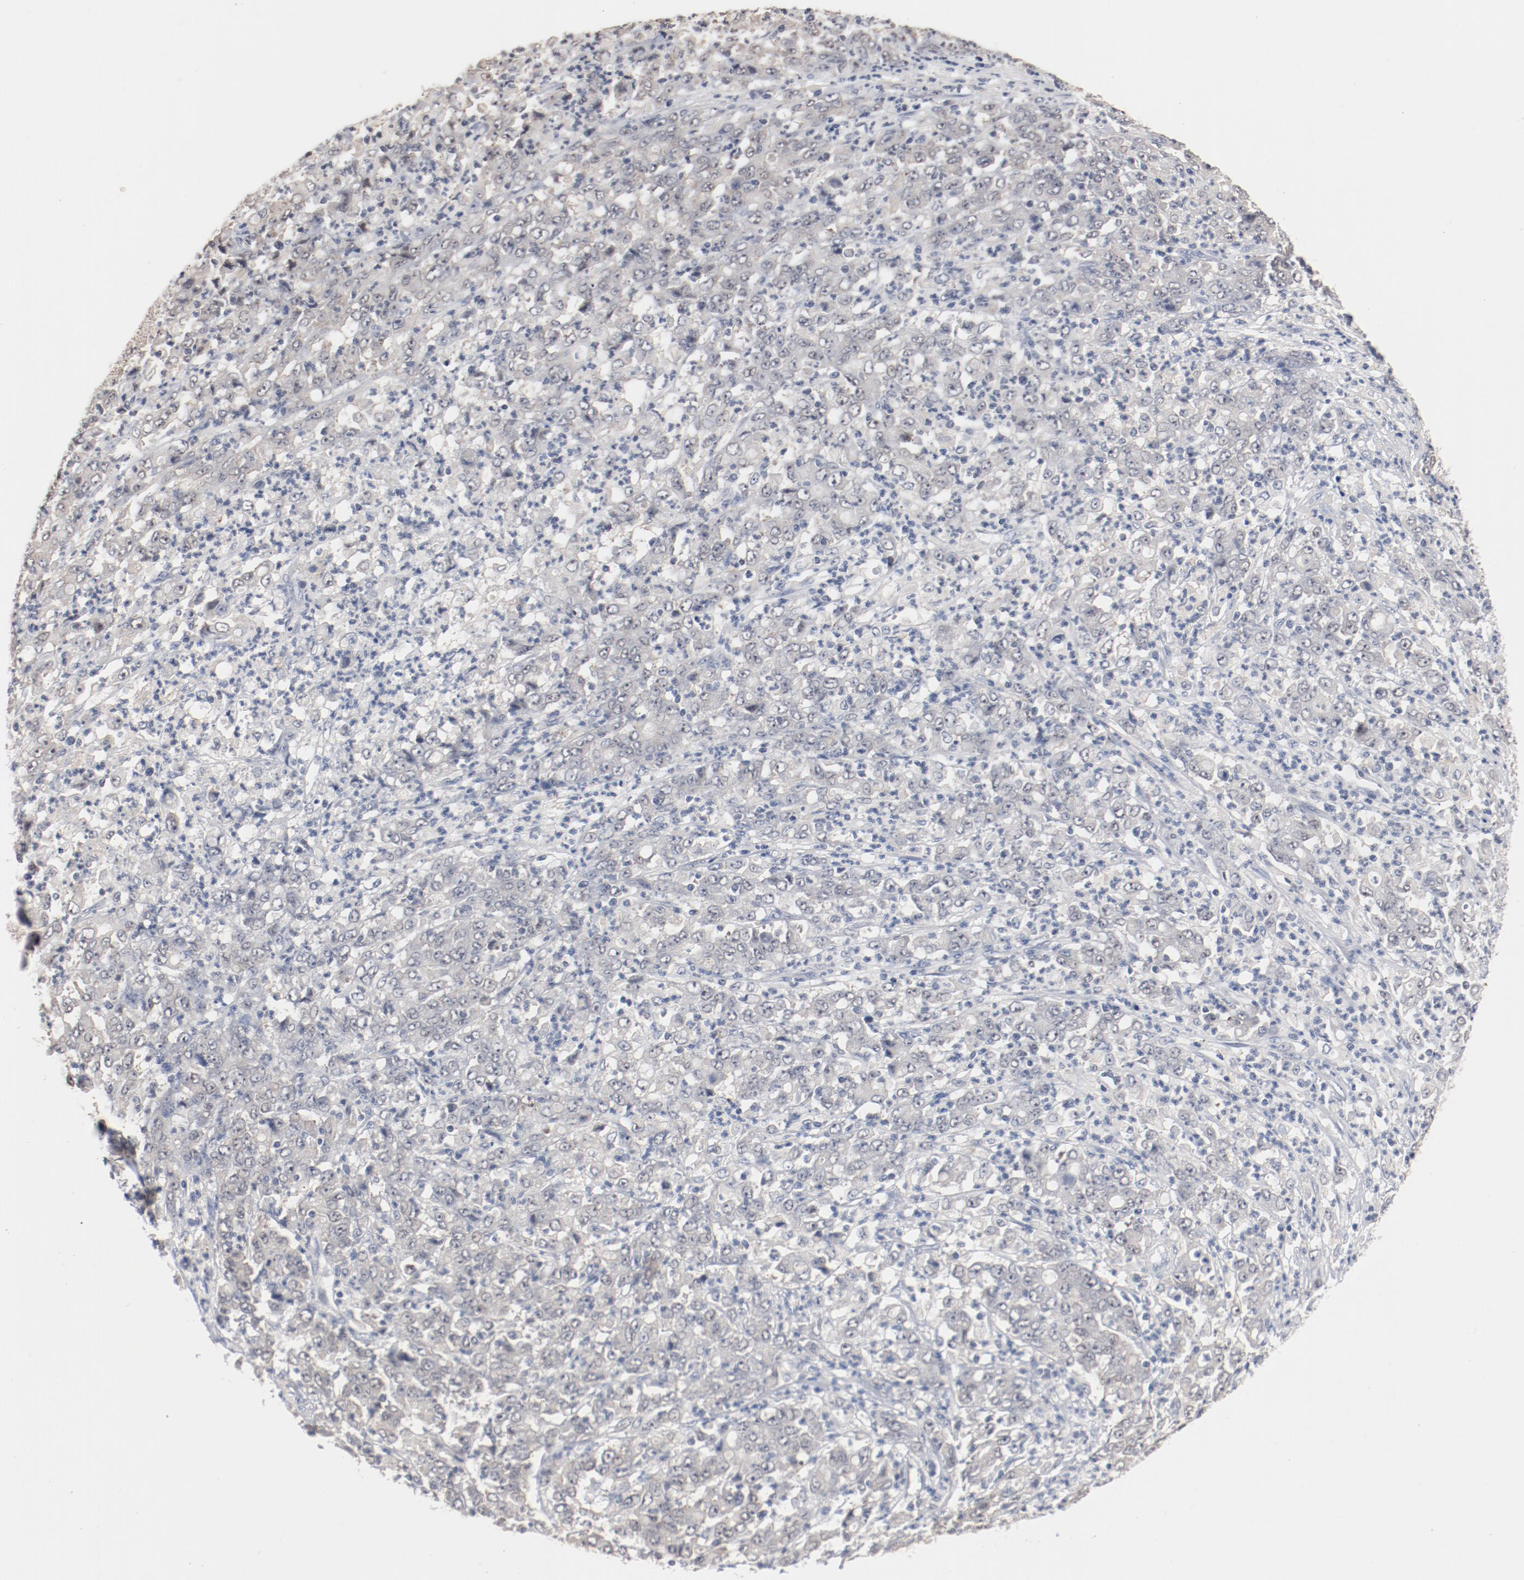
{"staining": {"intensity": "negative", "quantity": "none", "location": "none"}, "tissue": "stomach cancer", "cell_type": "Tumor cells", "image_type": "cancer", "snomed": [{"axis": "morphology", "description": "Adenocarcinoma, NOS"}, {"axis": "topography", "description": "Stomach, lower"}], "caption": "This is an IHC photomicrograph of stomach adenocarcinoma. There is no positivity in tumor cells.", "gene": "ERICH1", "patient": {"sex": "female", "age": 71}}